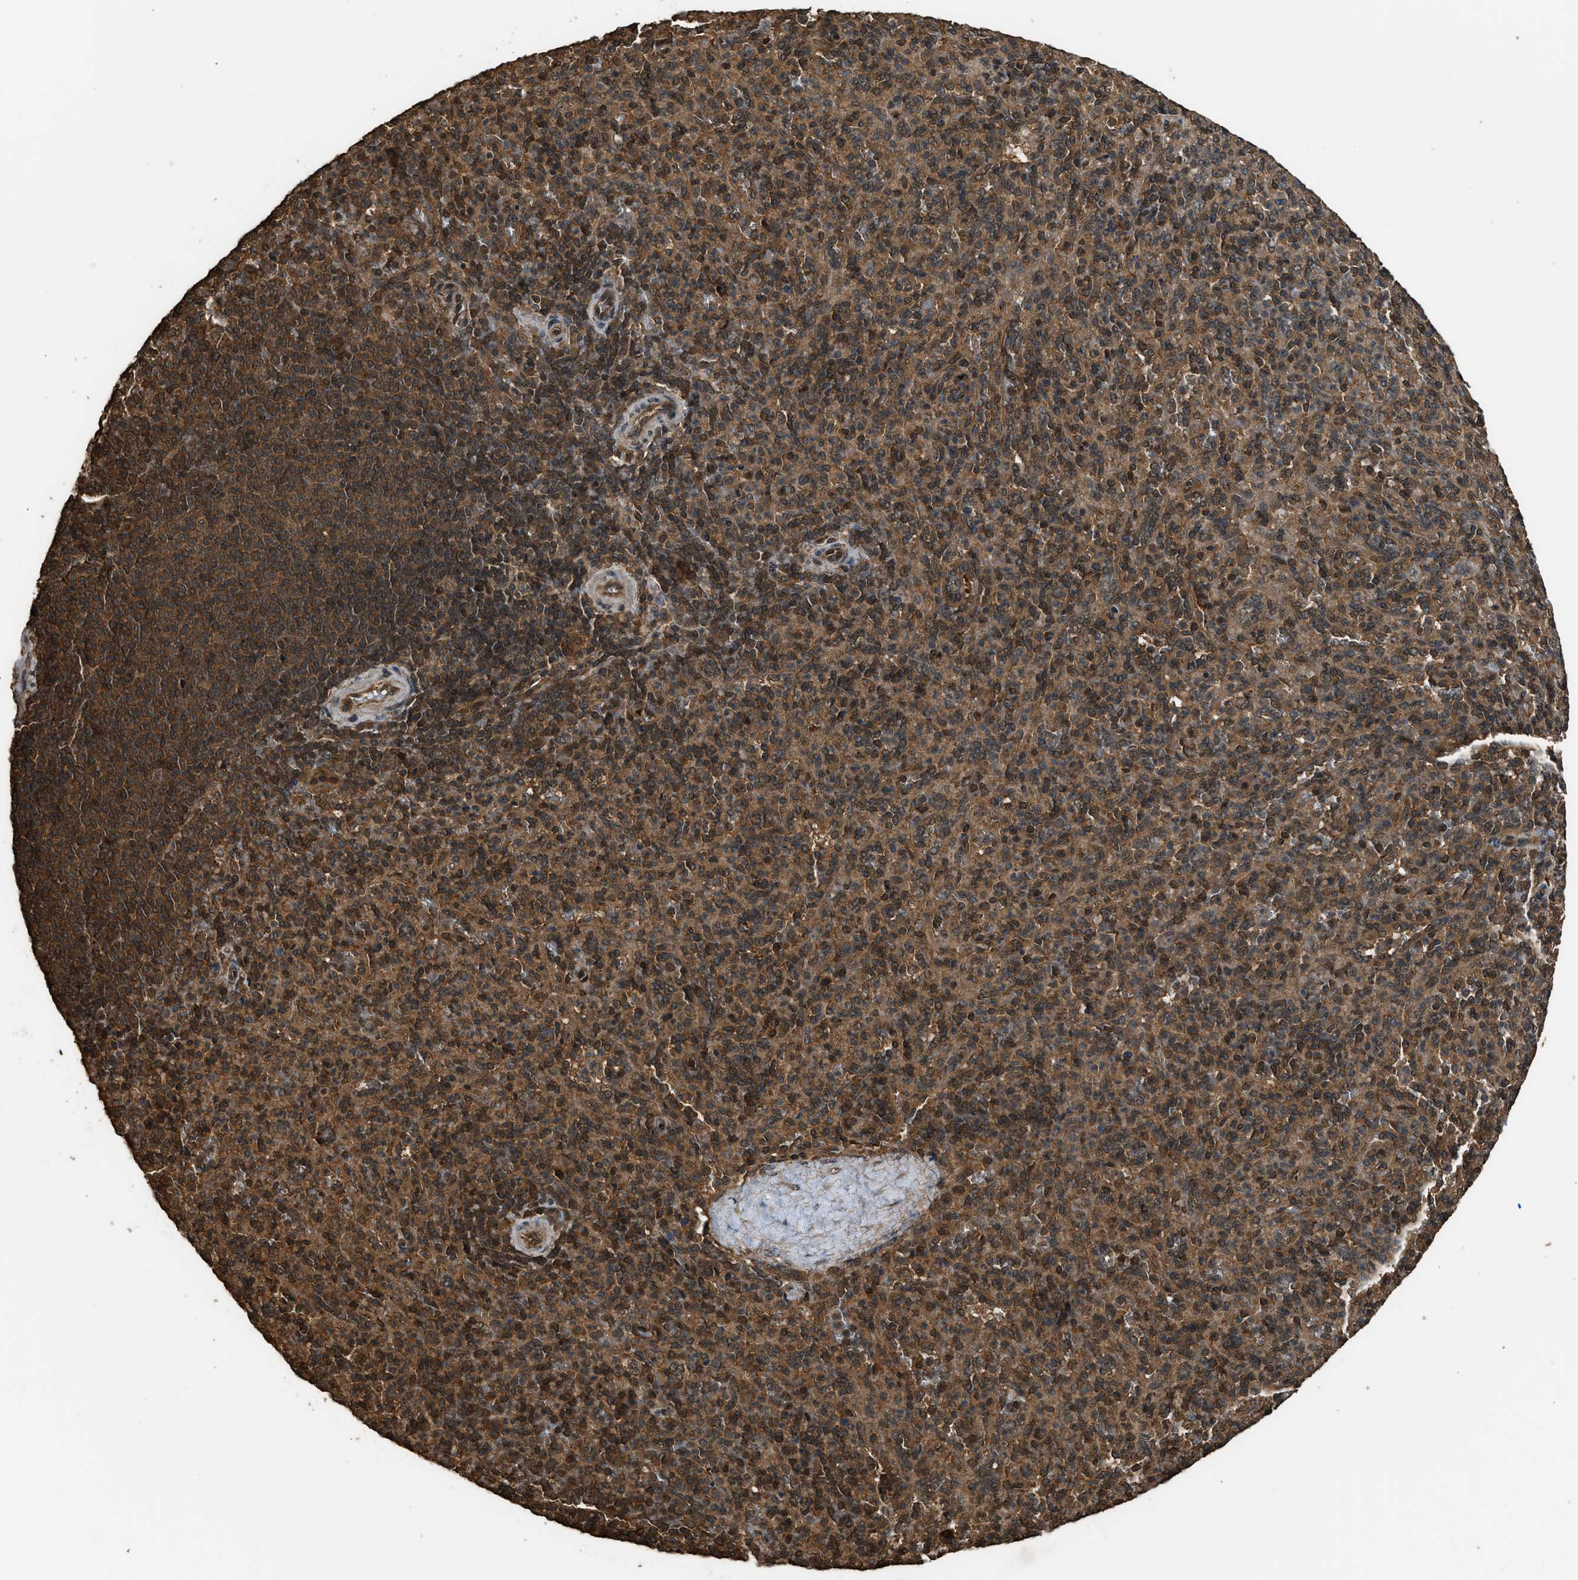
{"staining": {"intensity": "strong", "quantity": ">75%", "location": "cytoplasmic/membranous,nuclear"}, "tissue": "spleen", "cell_type": "Cells in red pulp", "image_type": "normal", "snomed": [{"axis": "morphology", "description": "Normal tissue, NOS"}, {"axis": "topography", "description": "Spleen"}], "caption": "Protein staining by immunohistochemistry (IHC) reveals strong cytoplasmic/membranous,nuclear staining in approximately >75% of cells in red pulp in benign spleen.", "gene": "MYBL2", "patient": {"sex": "male", "age": 36}}